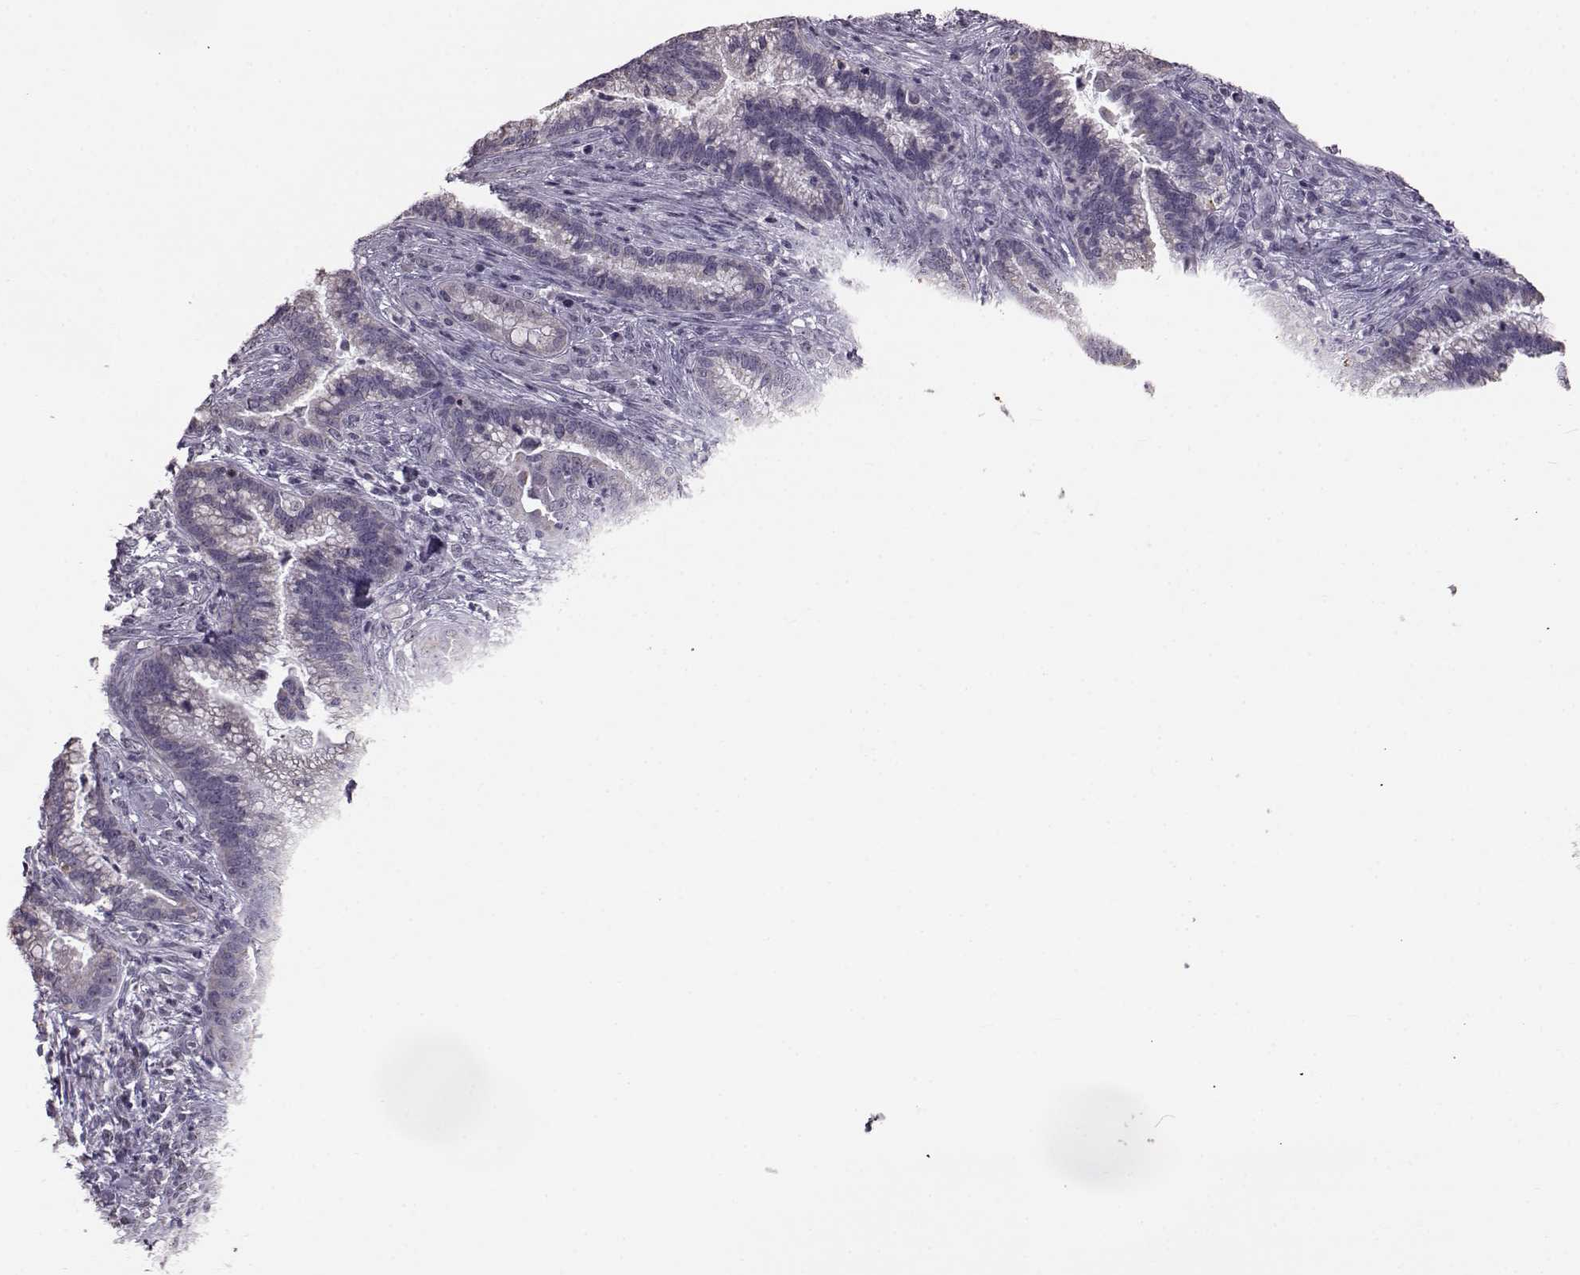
{"staining": {"intensity": "negative", "quantity": "none", "location": "none"}, "tissue": "cervical cancer", "cell_type": "Tumor cells", "image_type": "cancer", "snomed": [{"axis": "morphology", "description": "Adenocarcinoma, NOS"}, {"axis": "topography", "description": "Cervix"}], "caption": "Cervical cancer was stained to show a protein in brown. There is no significant positivity in tumor cells.", "gene": "ALDH3A1", "patient": {"sex": "female", "age": 45}}